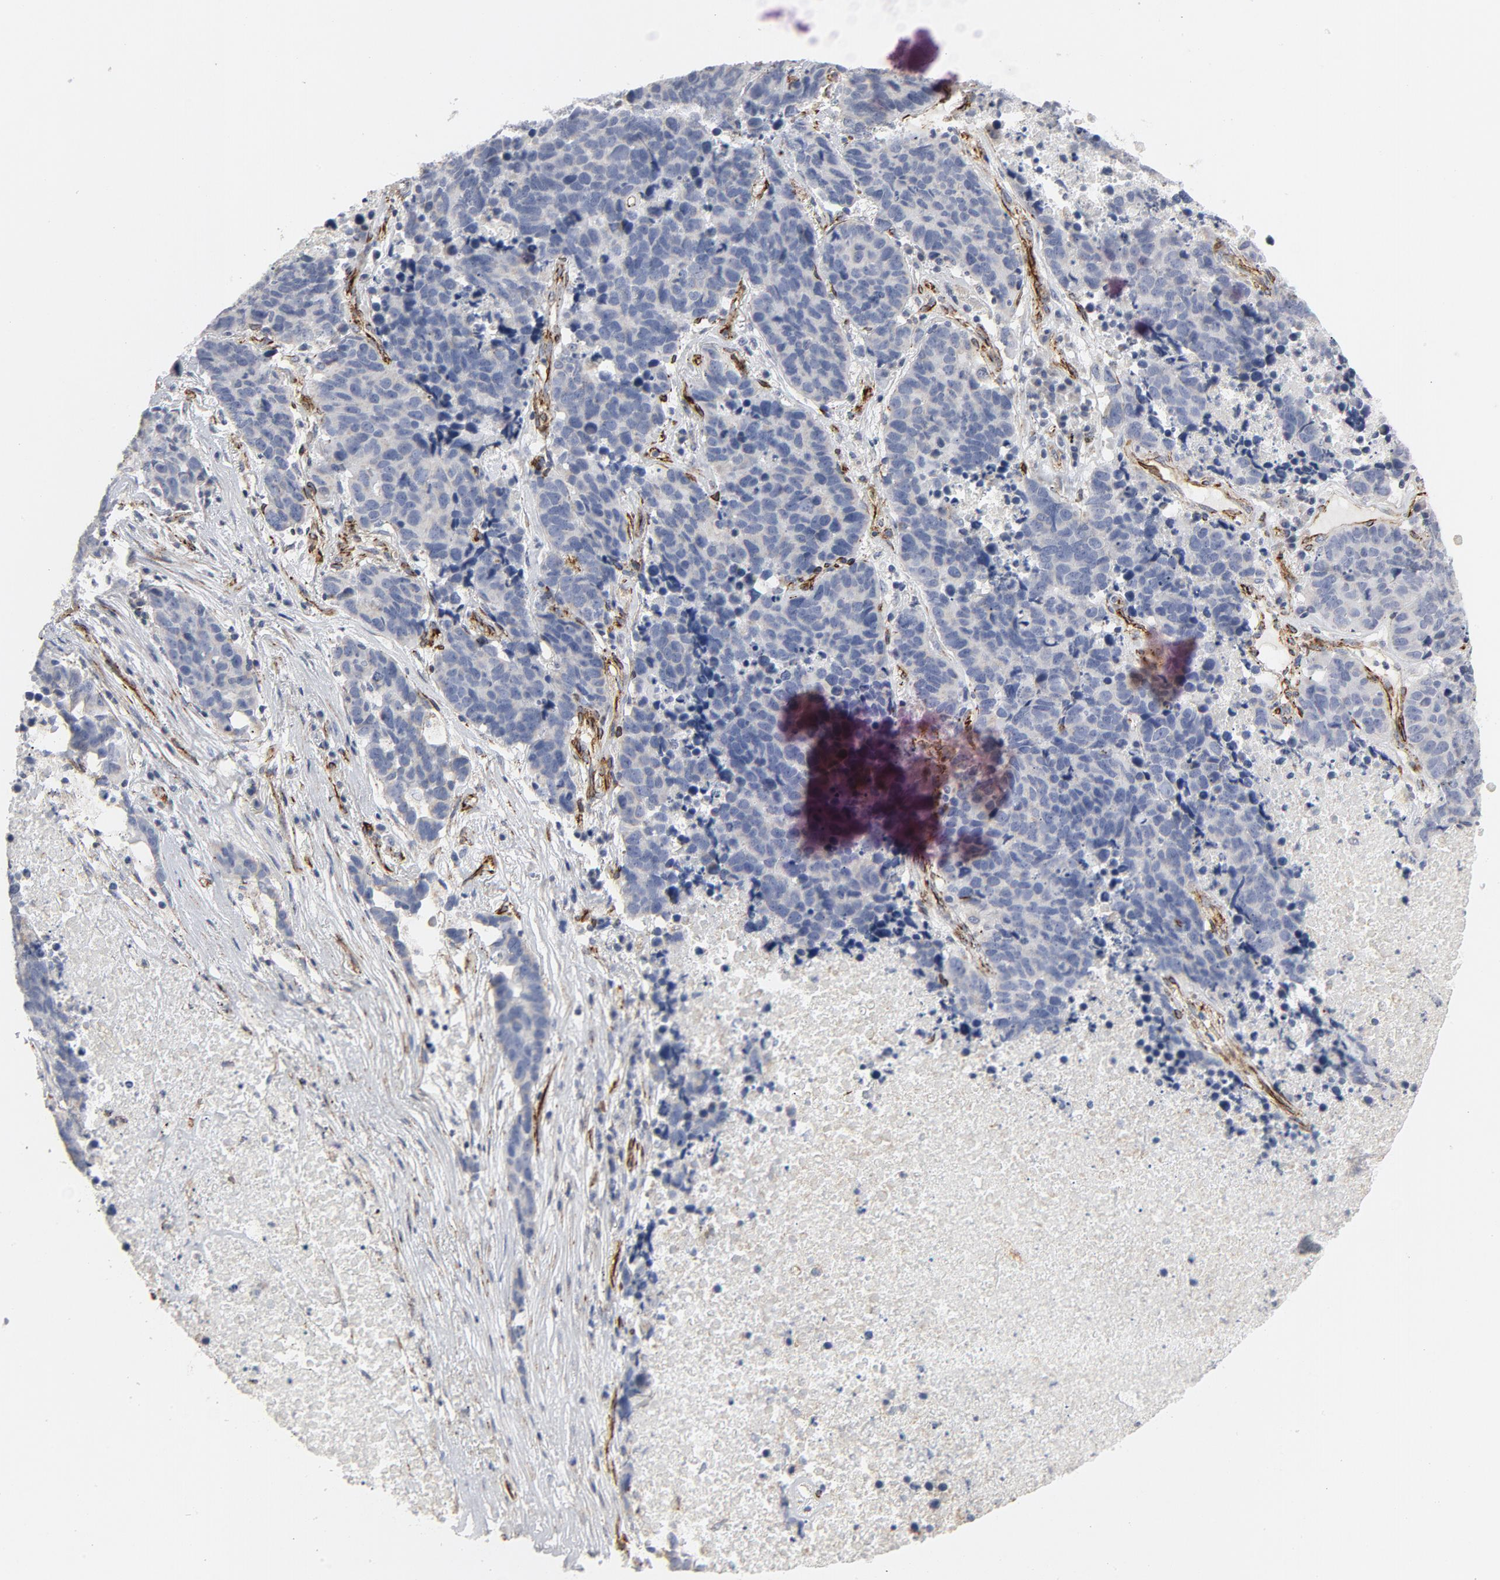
{"staining": {"intensity": "negative", "quantity": "none", "location": "none"}, "tissue": "lung cancer", "cell_type": "Tumor cells", "image_type": "cancer", "snomed": [{"axis": "morphology", "description": "Carcinoid, malignant, NOS"}, {"axis": "topography", "description": "Lung"}], "caption": "Tumor cells show no significant protein staining in carcinoid (malignant) (lung).", "gene": "GNG2", "patient": {"sex": "male", "age": 60}}